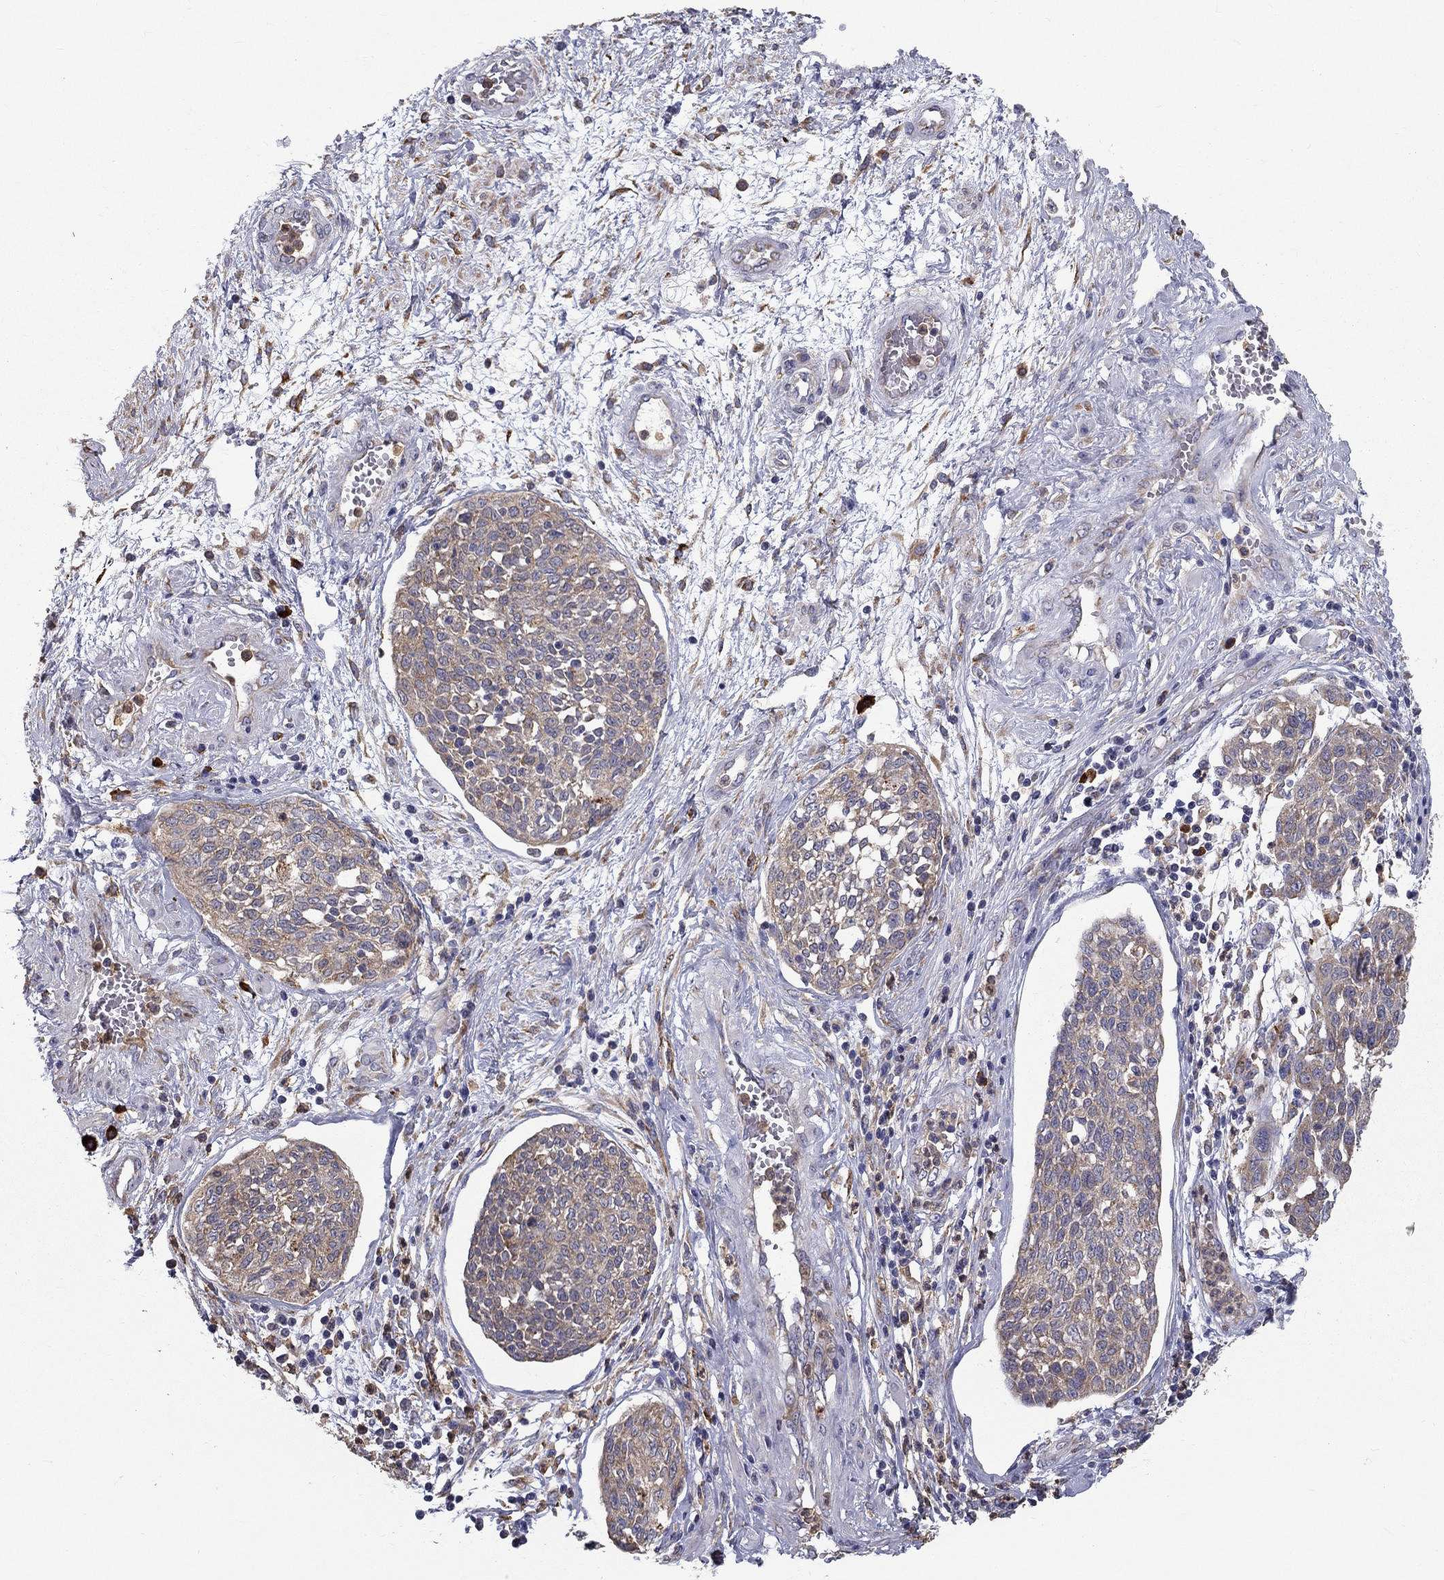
{"staining": {"intensity": "negative", "quantity": "none", "location": "none"}, "tissue": "cervical cancer", "cell_type": "Tumor cells", "image_type": "cancer", "snomed": [{"axis": "morphology", "description": "Squamous cell carcinoma, NOS"}, {"axis": "topography", "description": "Cervix"}], "caption": "There is no significant expression in tumor cells of squamous cell carcinoma (cervical).", "gene": "PRDX4", "patient": {"sex": "female", "age": 34}}